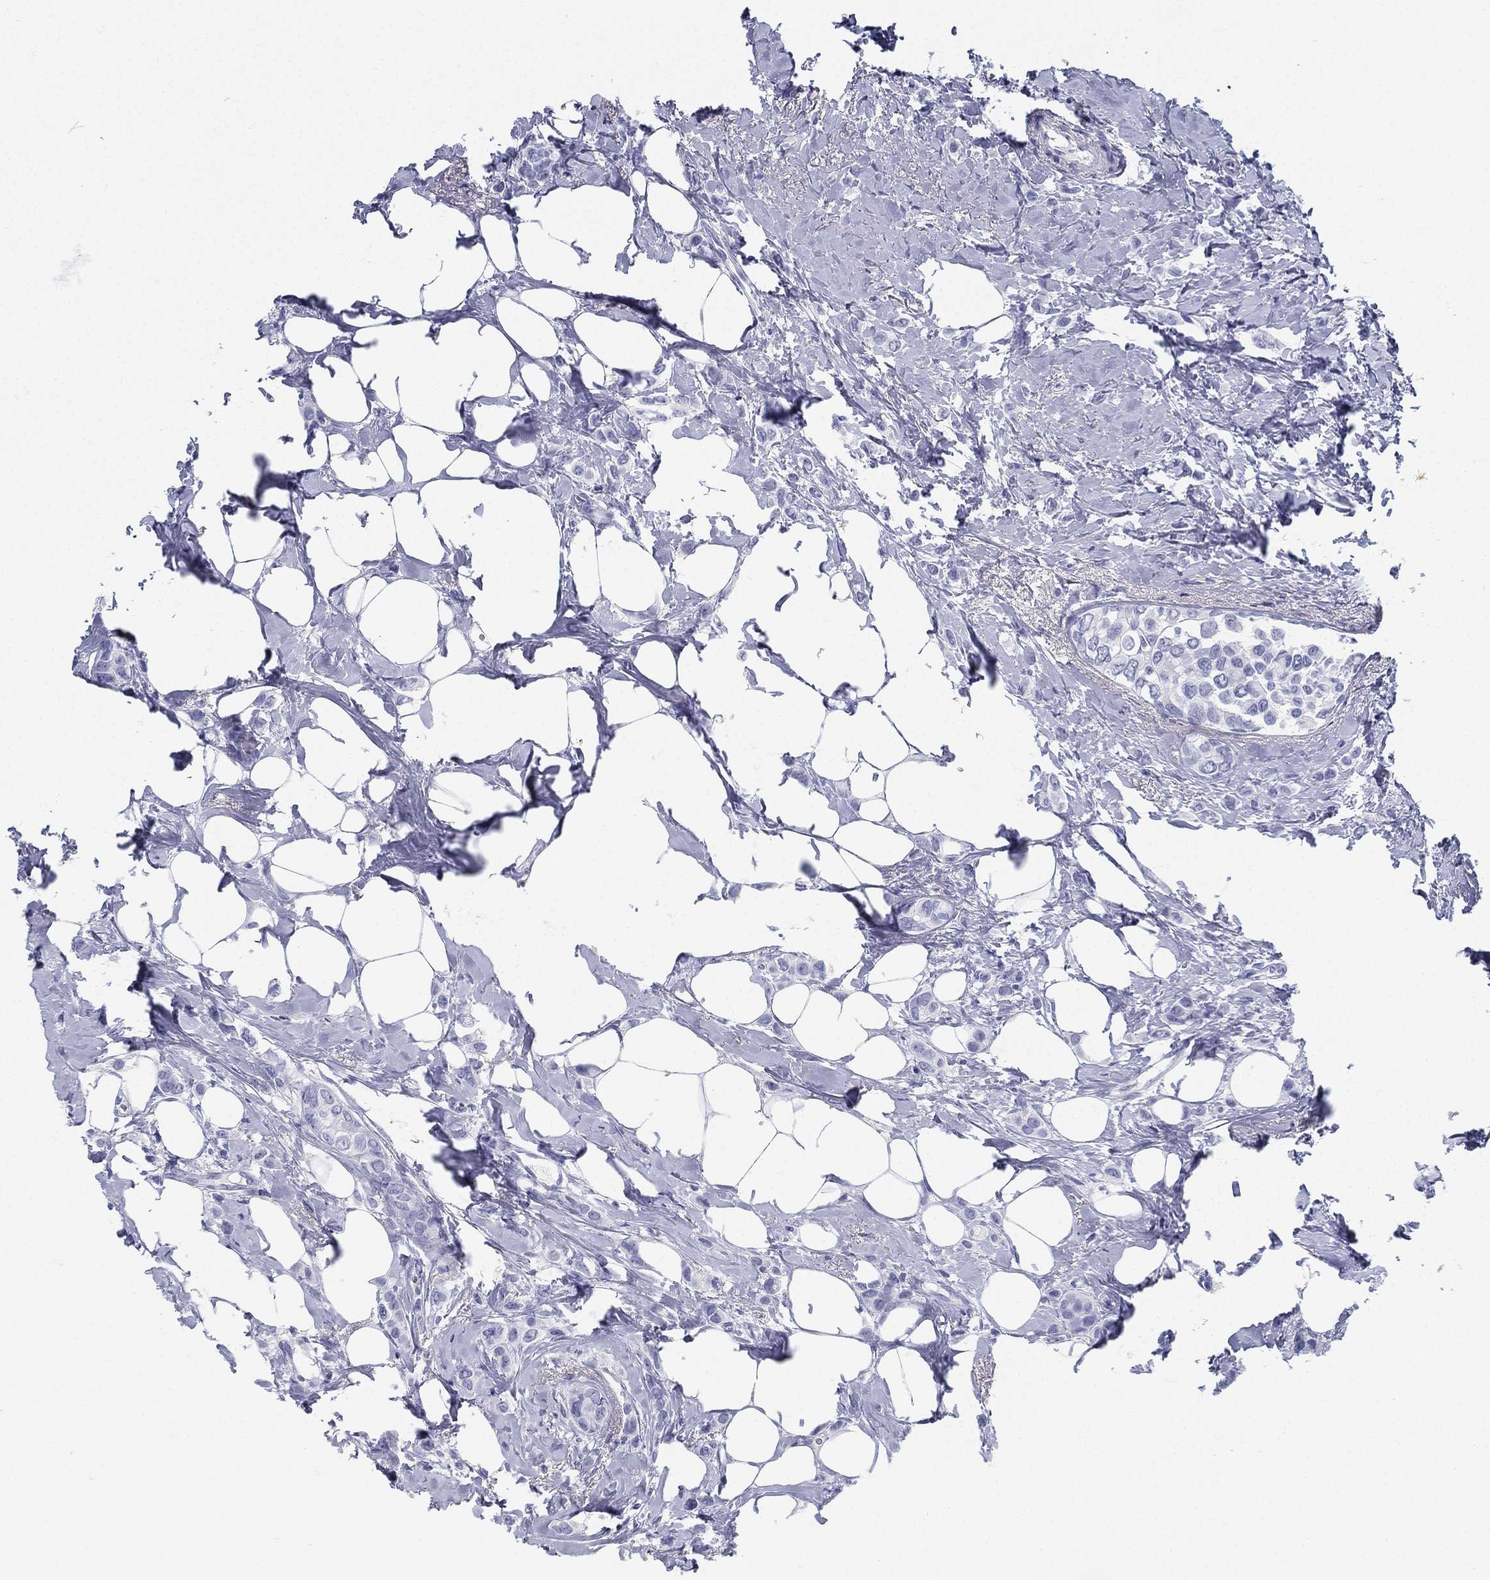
{"staining": {"intensity": "negative", "quantity": "none", "location": "none"}, "tissue": "breast cancer", "cell_type": "Tumor cells", "image_type": "cancer", "snomed": [{"axis": "morphology", "description": "Lobular carcinoma"}, {"axis": "topography", "description": "Breast"}], "caption": "Tumor cells show no significant protein positivity in breast lobular carcinoma.", "gene": "ATP1B2", "patient": {"sex": "female", "age": 66}}